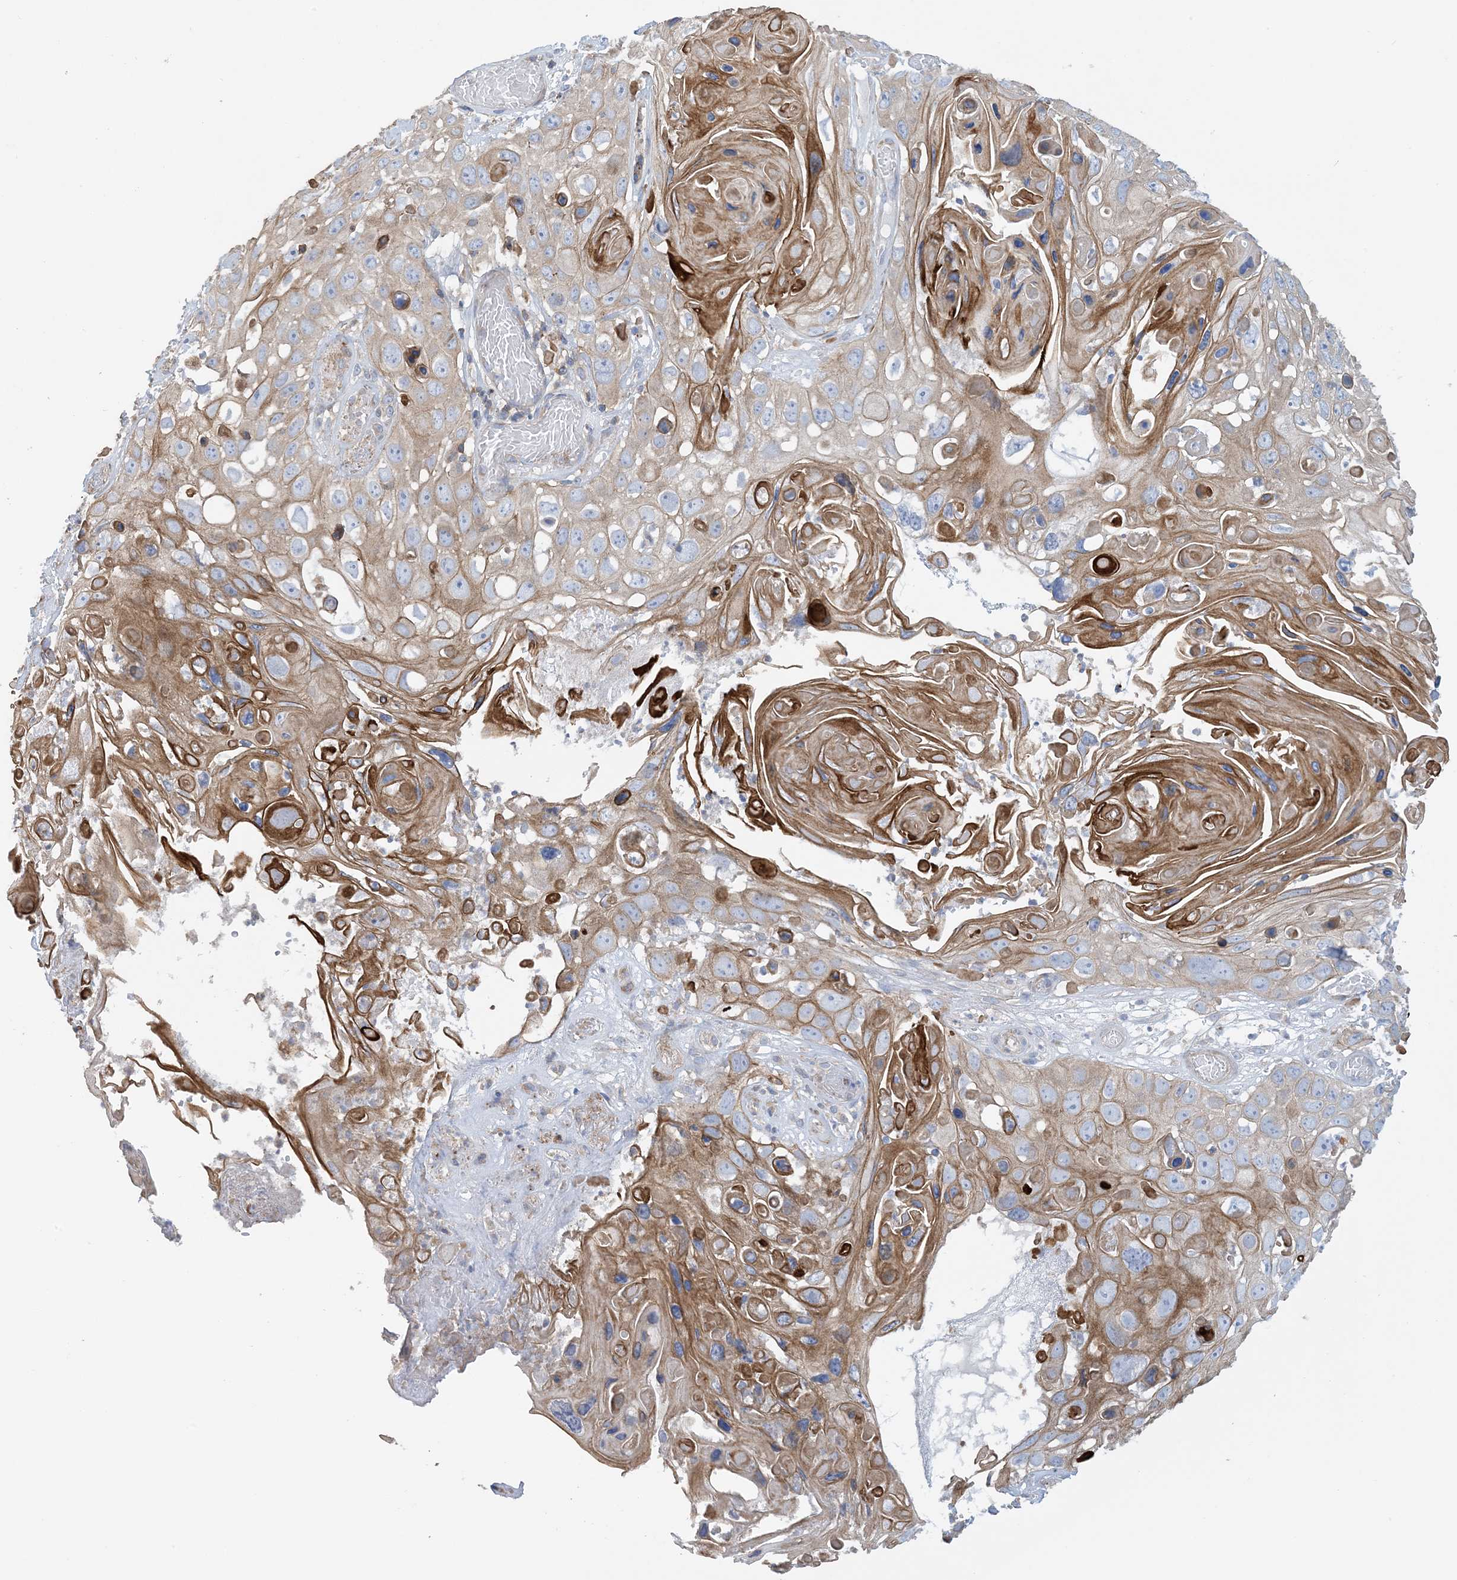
{"staining": {"intensity": "moderate", "quantity": ">75%", "location": "cytoplasmic/membranous"}, "tissue": "skin cancer", "cell_type": "Tumor cells", "image_type": "cancer", "snomed": [{"axis": "morphology", "description": "Squamous cell carcinoma, NOS"}, {"axis": "topography", "description": "Skin"}], "caption": "Approximately >75% of tumor cells in skin cancer show moderate cytoplasmic/membranous protein staining as visualized by brown immunohistochemical staining.", "gene": "CALHM5", "patient": {"sex": "male", "age": 55}}